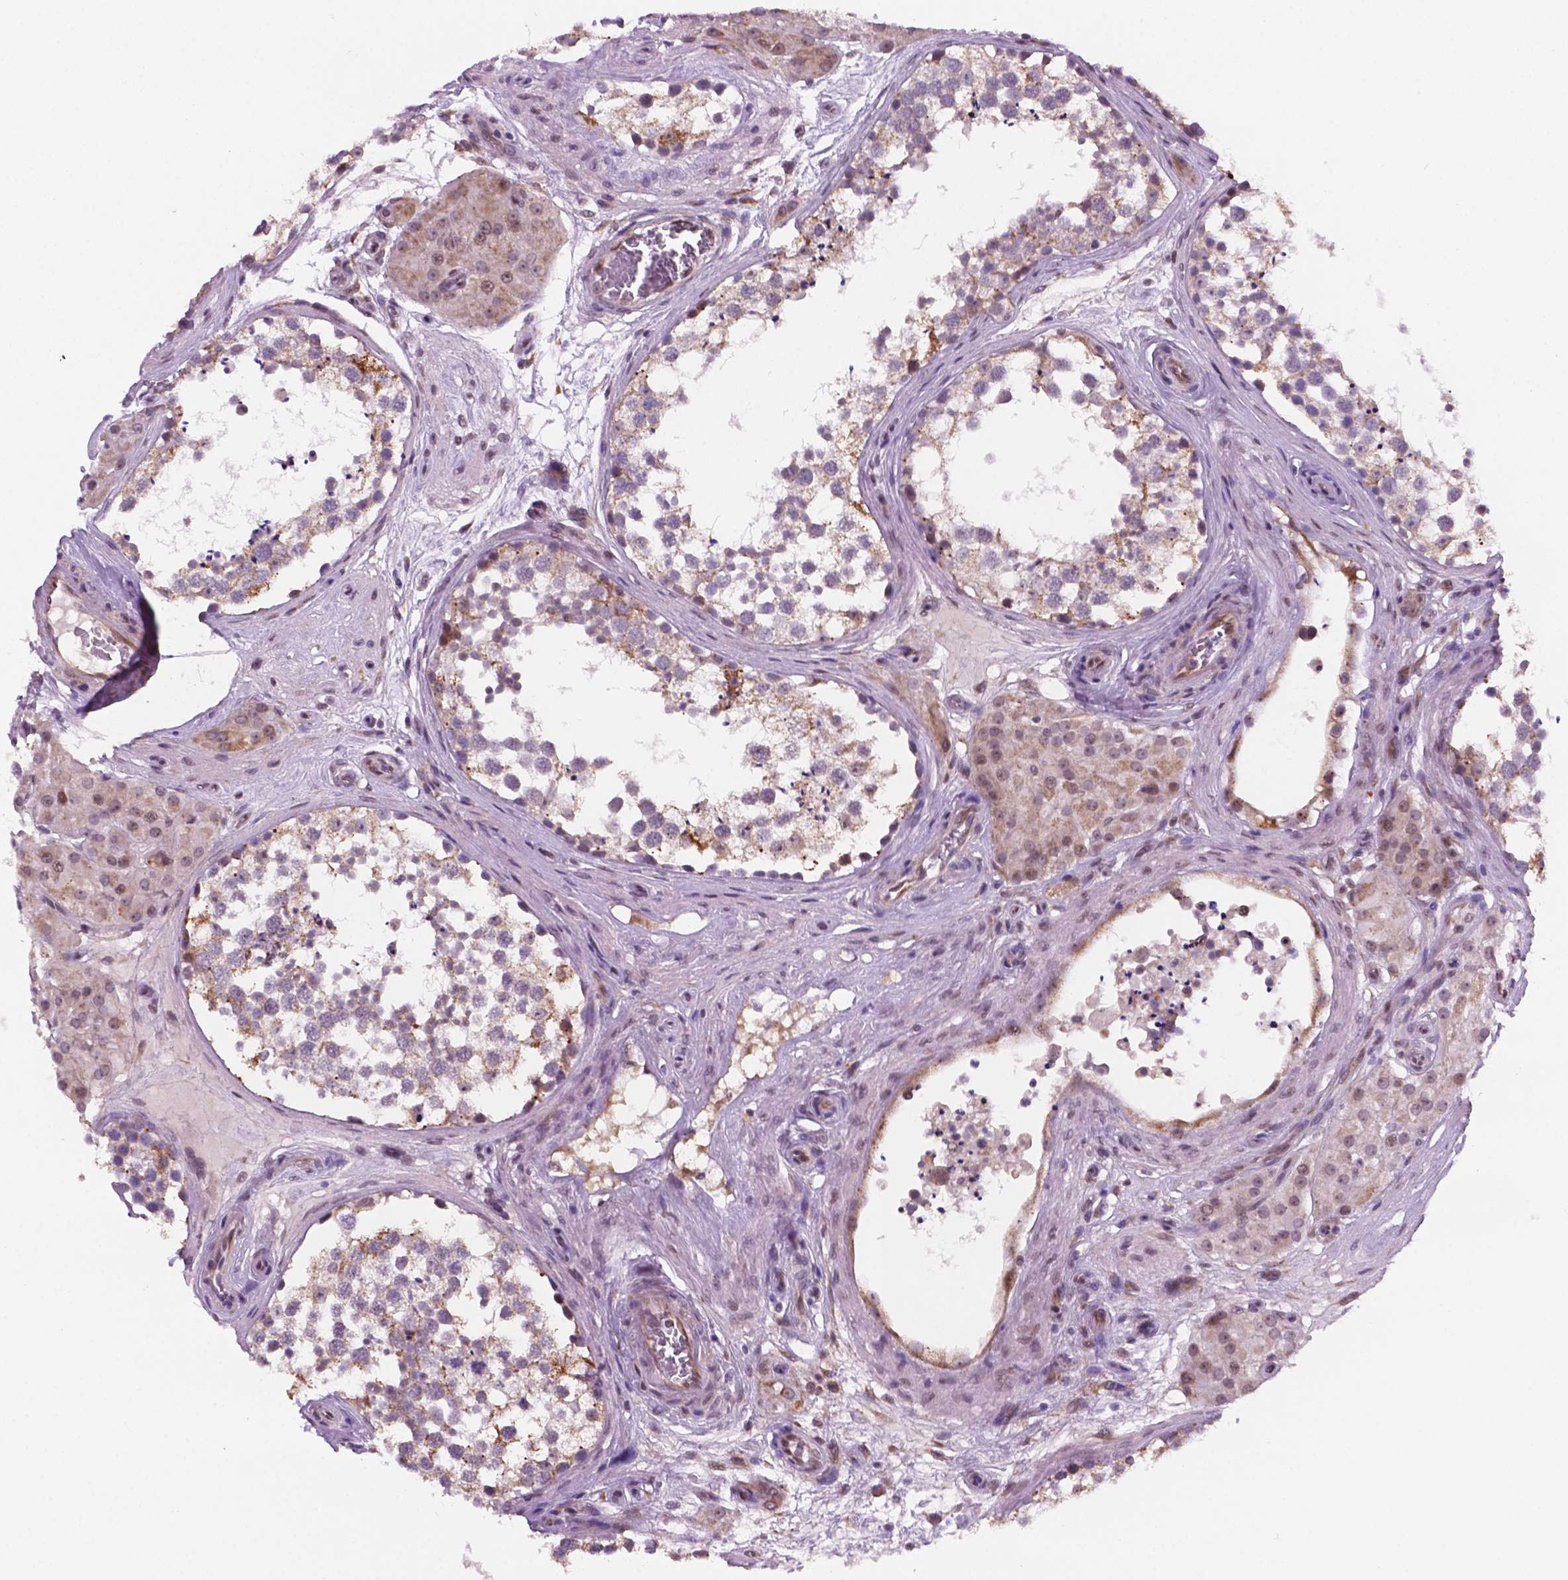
{"staining": {"intensity": "weak", "quantity": "25%-75%", "location": "cytoplasmic/membranous,nuclear"}, "tissue": "testis", "cell_type": "Cells in seminiferous ducts", "image_type": "normal", "snomed": [{"axis": "morphology", "description": "Normal tissue, NOS"}, {"axis": "morphology", "description": "Seminoma, NOS"}, {"axis": "topography", "description": "Testis"}], "caption": "Immunohistochemistry (IHC) histopathology image of unremarkable testis stained for a protein (brown), which displays low levels of weak cytoplasmic/membranous,nuclear expression in approximately 25%-75% of cells in seminiferous ducts.", "gene": "C18orf21", "patient": {"sex": "male", "age": 65}}